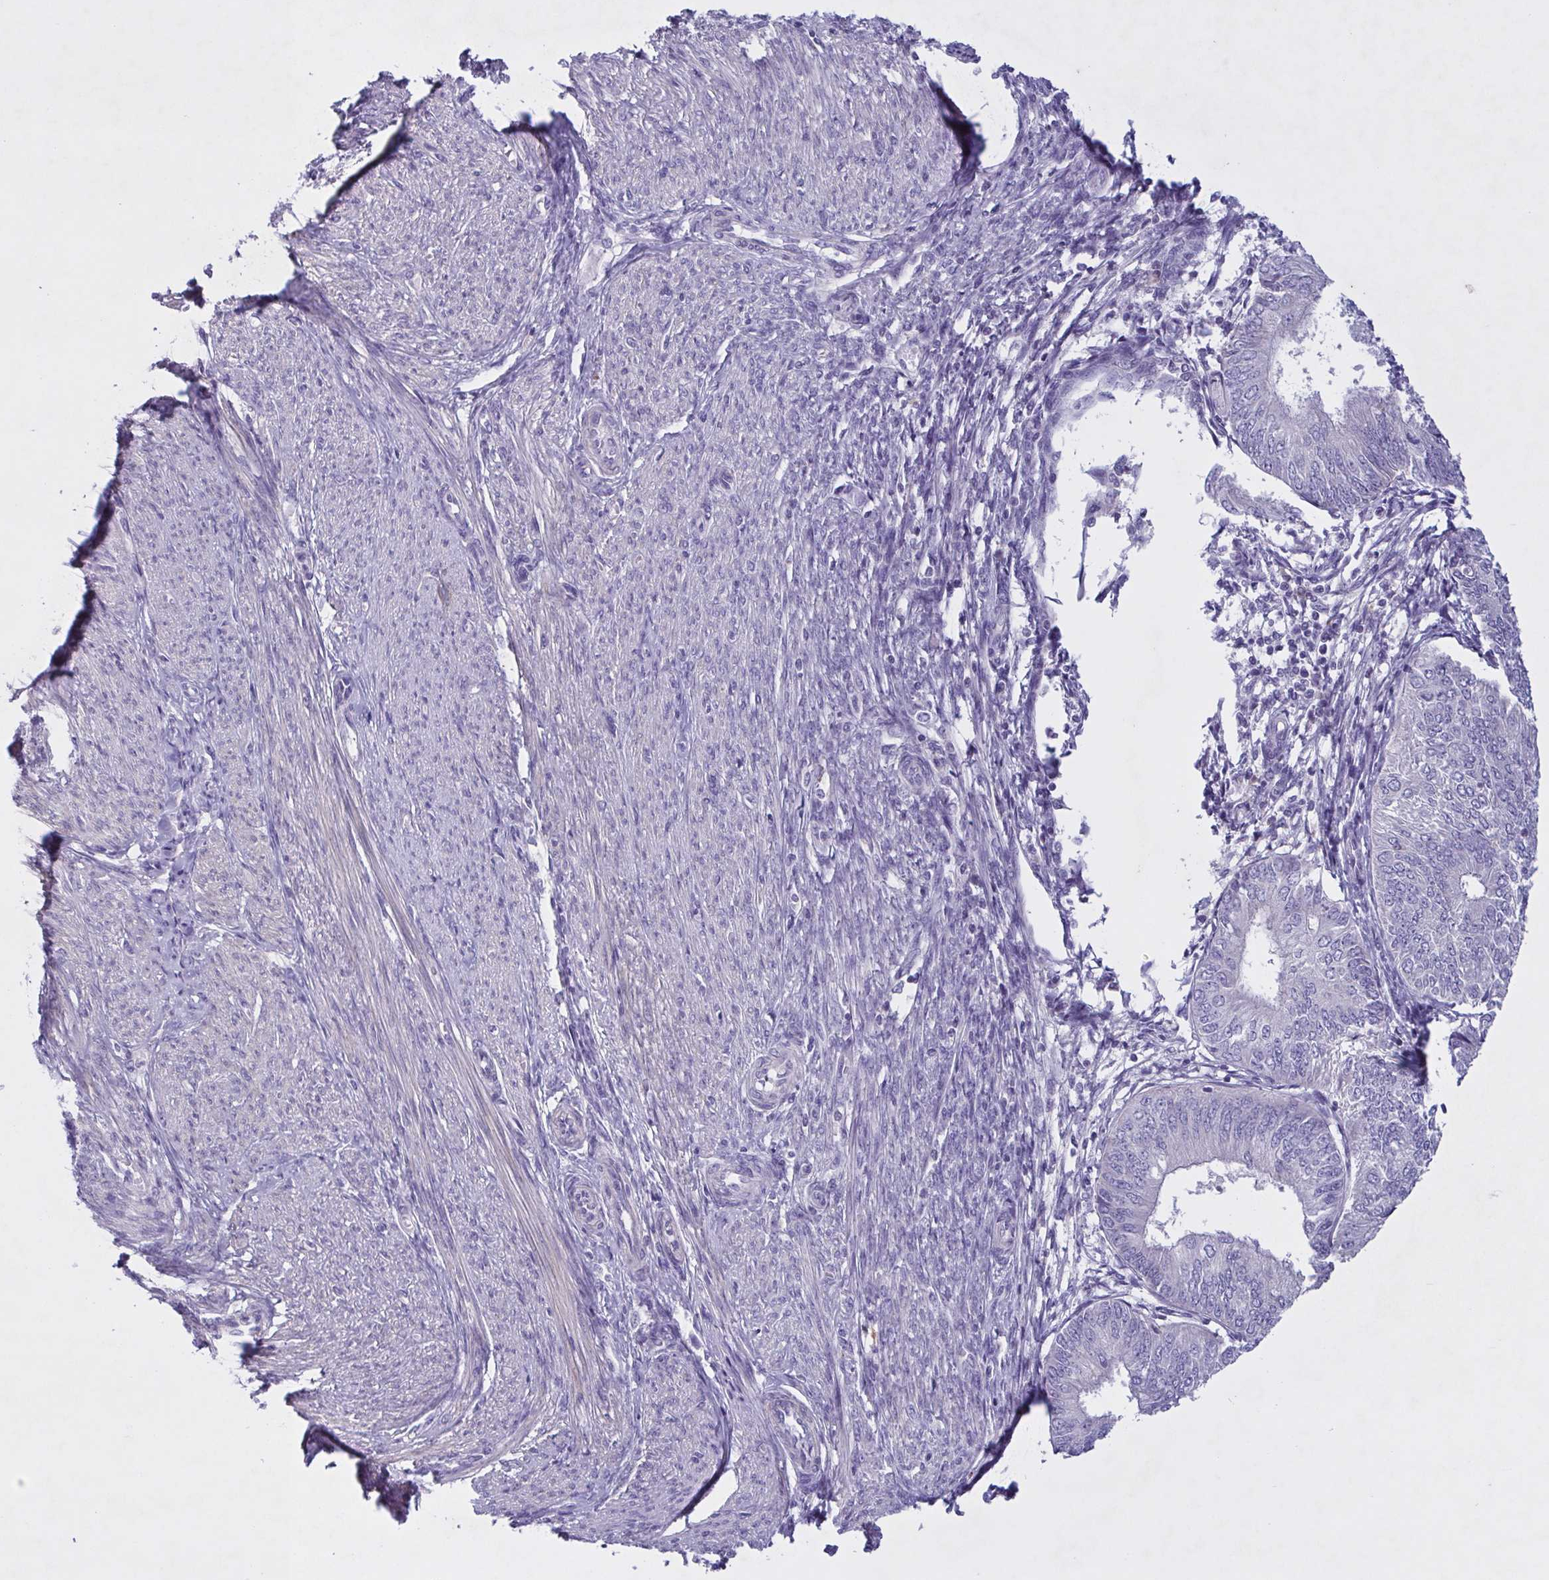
{"staining": {"intensity": "negative", "quantity": "none", "location": "none"}, "tissue": "endometrial cancer", "cell_type": "Tumor cells", "image_type": "cancer", "snomed": [{"axis": "morphology", "description": "Adenocarcinoma, NOS"}, {"axis": "topography", "description": "Endometrium"}], "caption": "Immunohistochemical staining of endometrial adenocarcinoma exhibits no significant expression in tumor cells.", "gene": "F13B", "patient": {"sex": "female", "age": 58}}